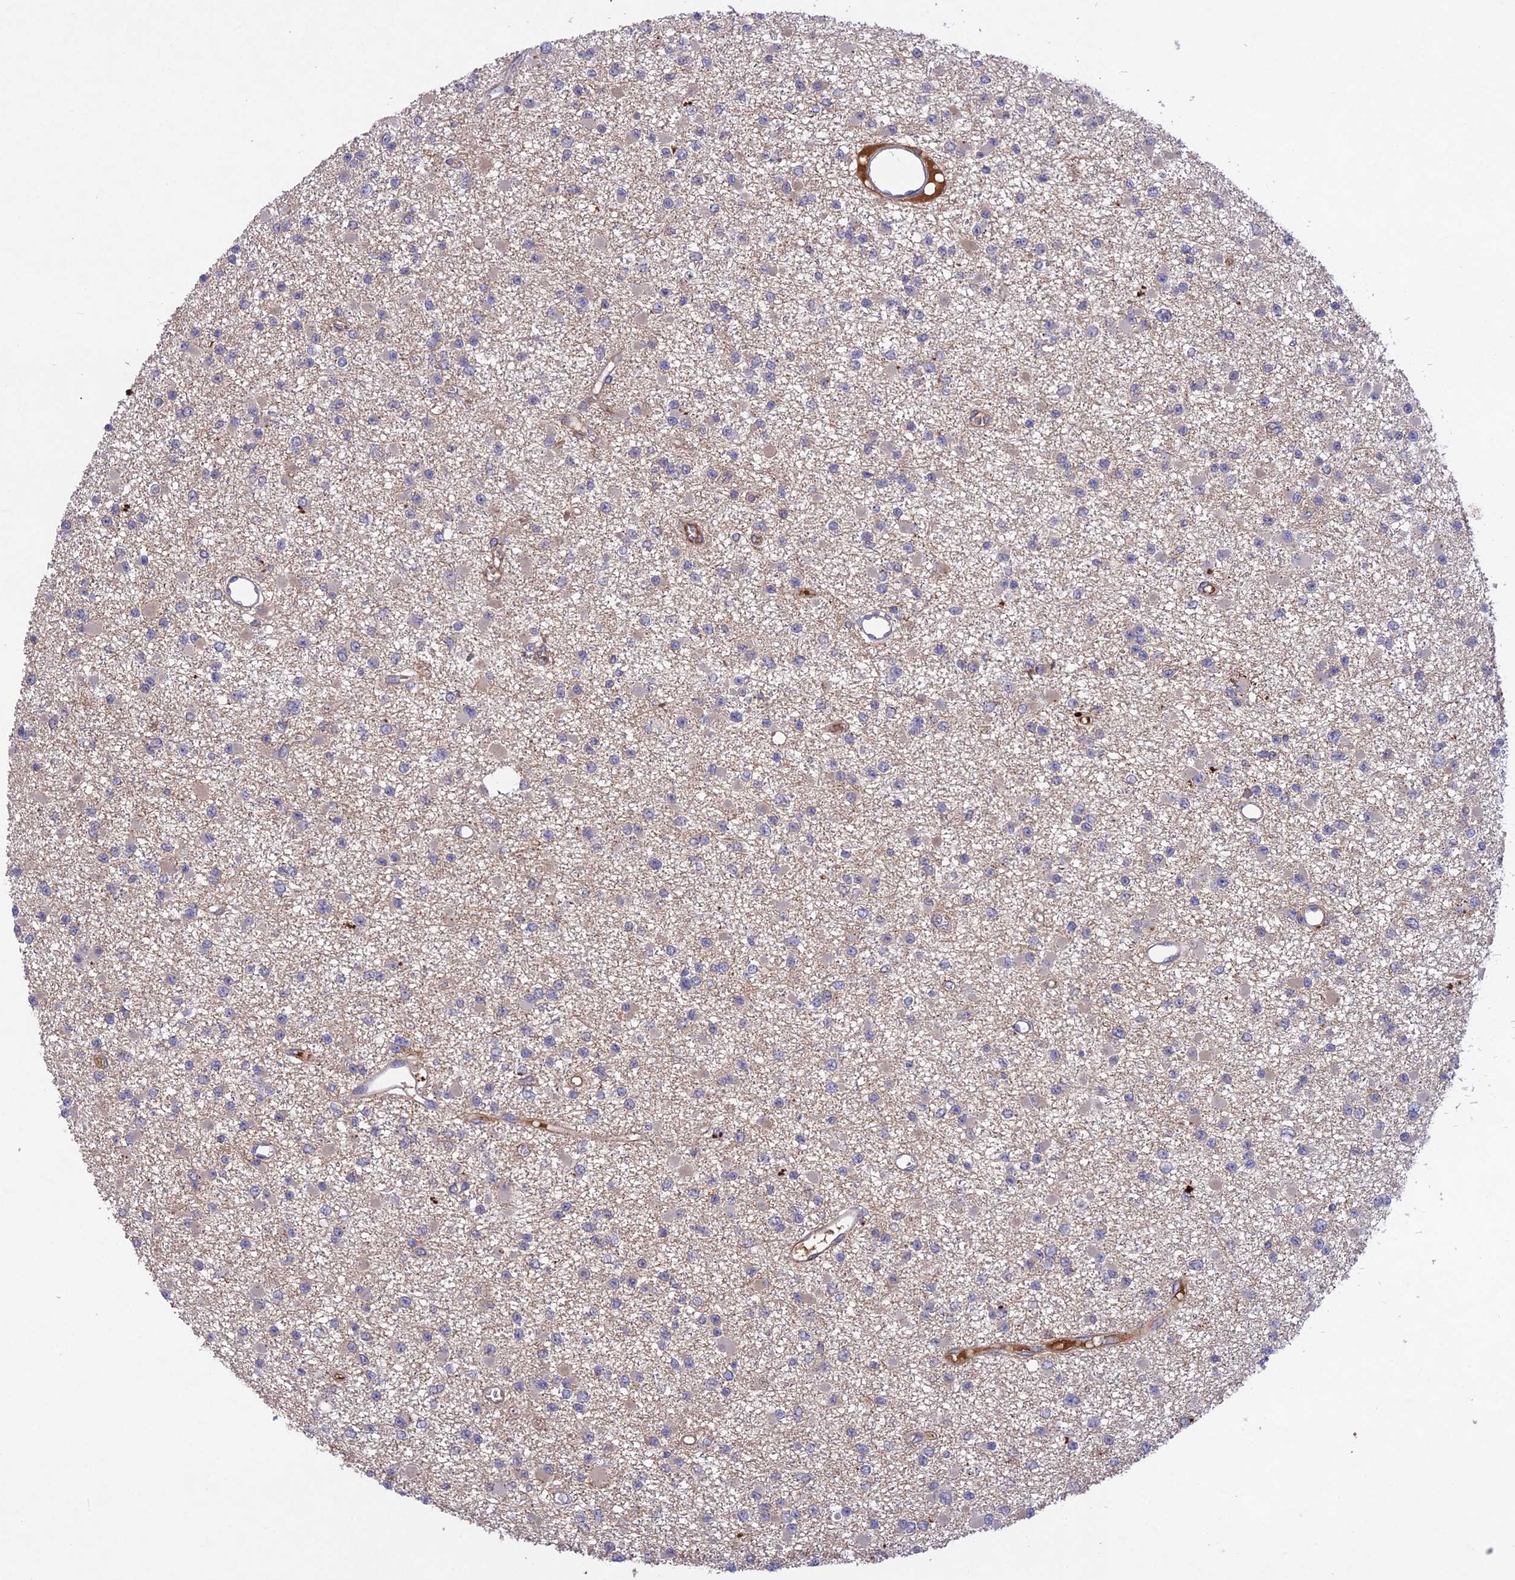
{"staining": {"intensity": "negative", "quantity": "none", "location": "none"}, "tissue": "glioma", "cell_type": "Tumor cells", "image_type": "cancer", "snomed": [{"axis": "morphology", "description": "Glioma, malignant, Low grade"}, {"axis": "topography", "description": "Brain"}], "caption": "Glioma was stained to show a protein in brown. There is no significant staining in tumor cells.", "gene": "ADO", "patient": {"sex": "female", "age": 22}}